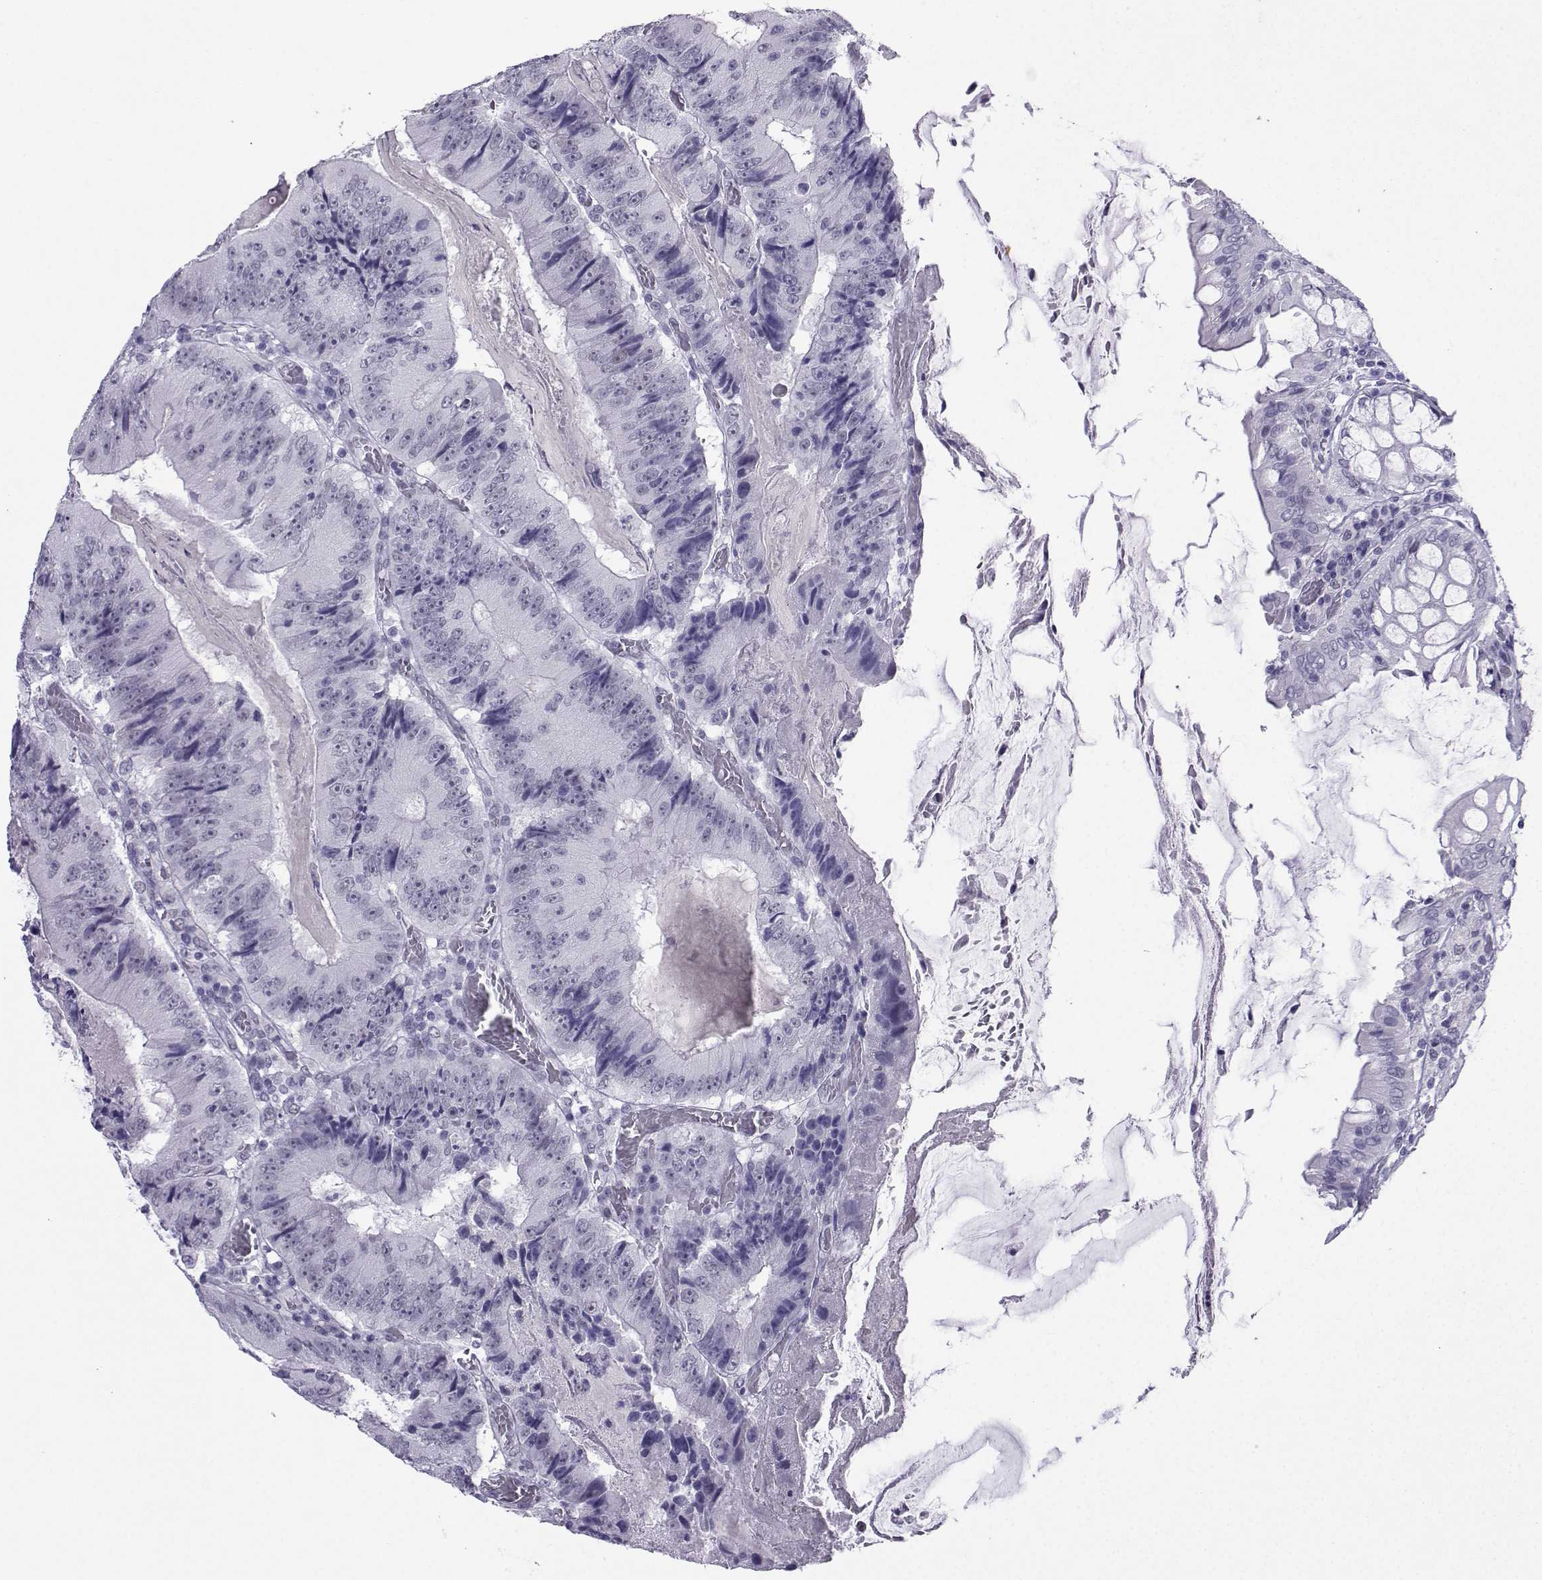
{"staining": {"intensity": "negative", "quantity": "none", "location": "none"}, "tissue": "colorectal cancer", "cell_type": "Tumor cells", "image_type": "cancer", "snomed": [{"axis": "morphology", "description": "Adenocarcinoma, NOS"}, {"axis": "topography", "description": "Colon"}], "caption": "This is an IHC photomicrograph of human colorectal cancer. There is no expression in tumor cells.", "gene": "LORICRIN", "patient": {"sex": "female", "age": 86}}